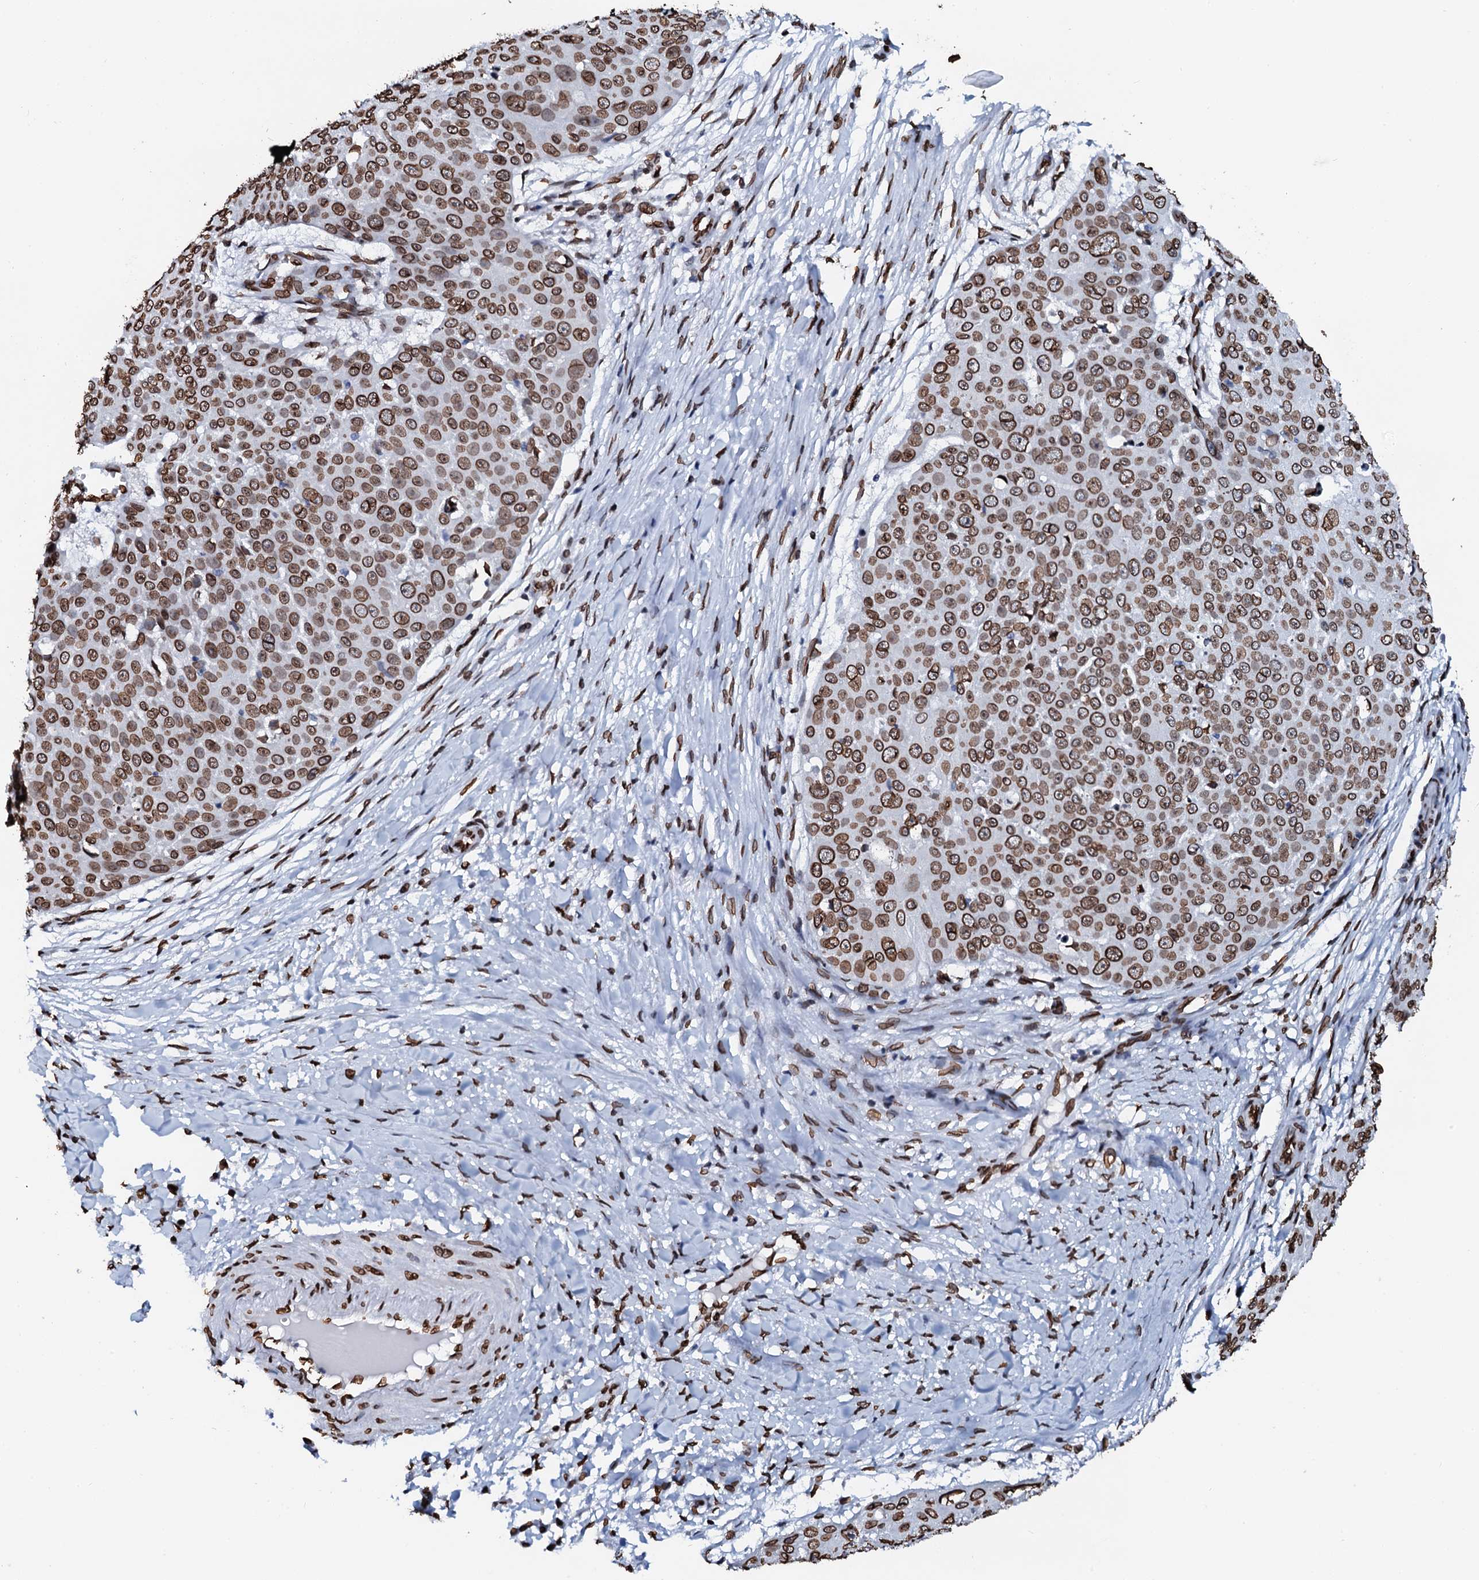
{"staining": {"intensity": "moderate", "quantity": ">75%", "location": "cytoplasmic/membranous,nuclear"}, "tissue": "skin cancer", "cell_type": "Tumor cells", "image_type": "cancer", "snomed": [{"axis": "morphology", "description": "Squamous cell carcinoma, NOS"}, {"axis": "topography", "description": "Skin"}], "caption": "A histopathology image of skin cancer (squamous cell carcinoma) stained for a protein exhibits moderate cytoplasmic/membranous and nuclear brown staining in tumor cells.", "gene": "KATNAL2", "patient": {"sex": "male", "age": 71}}